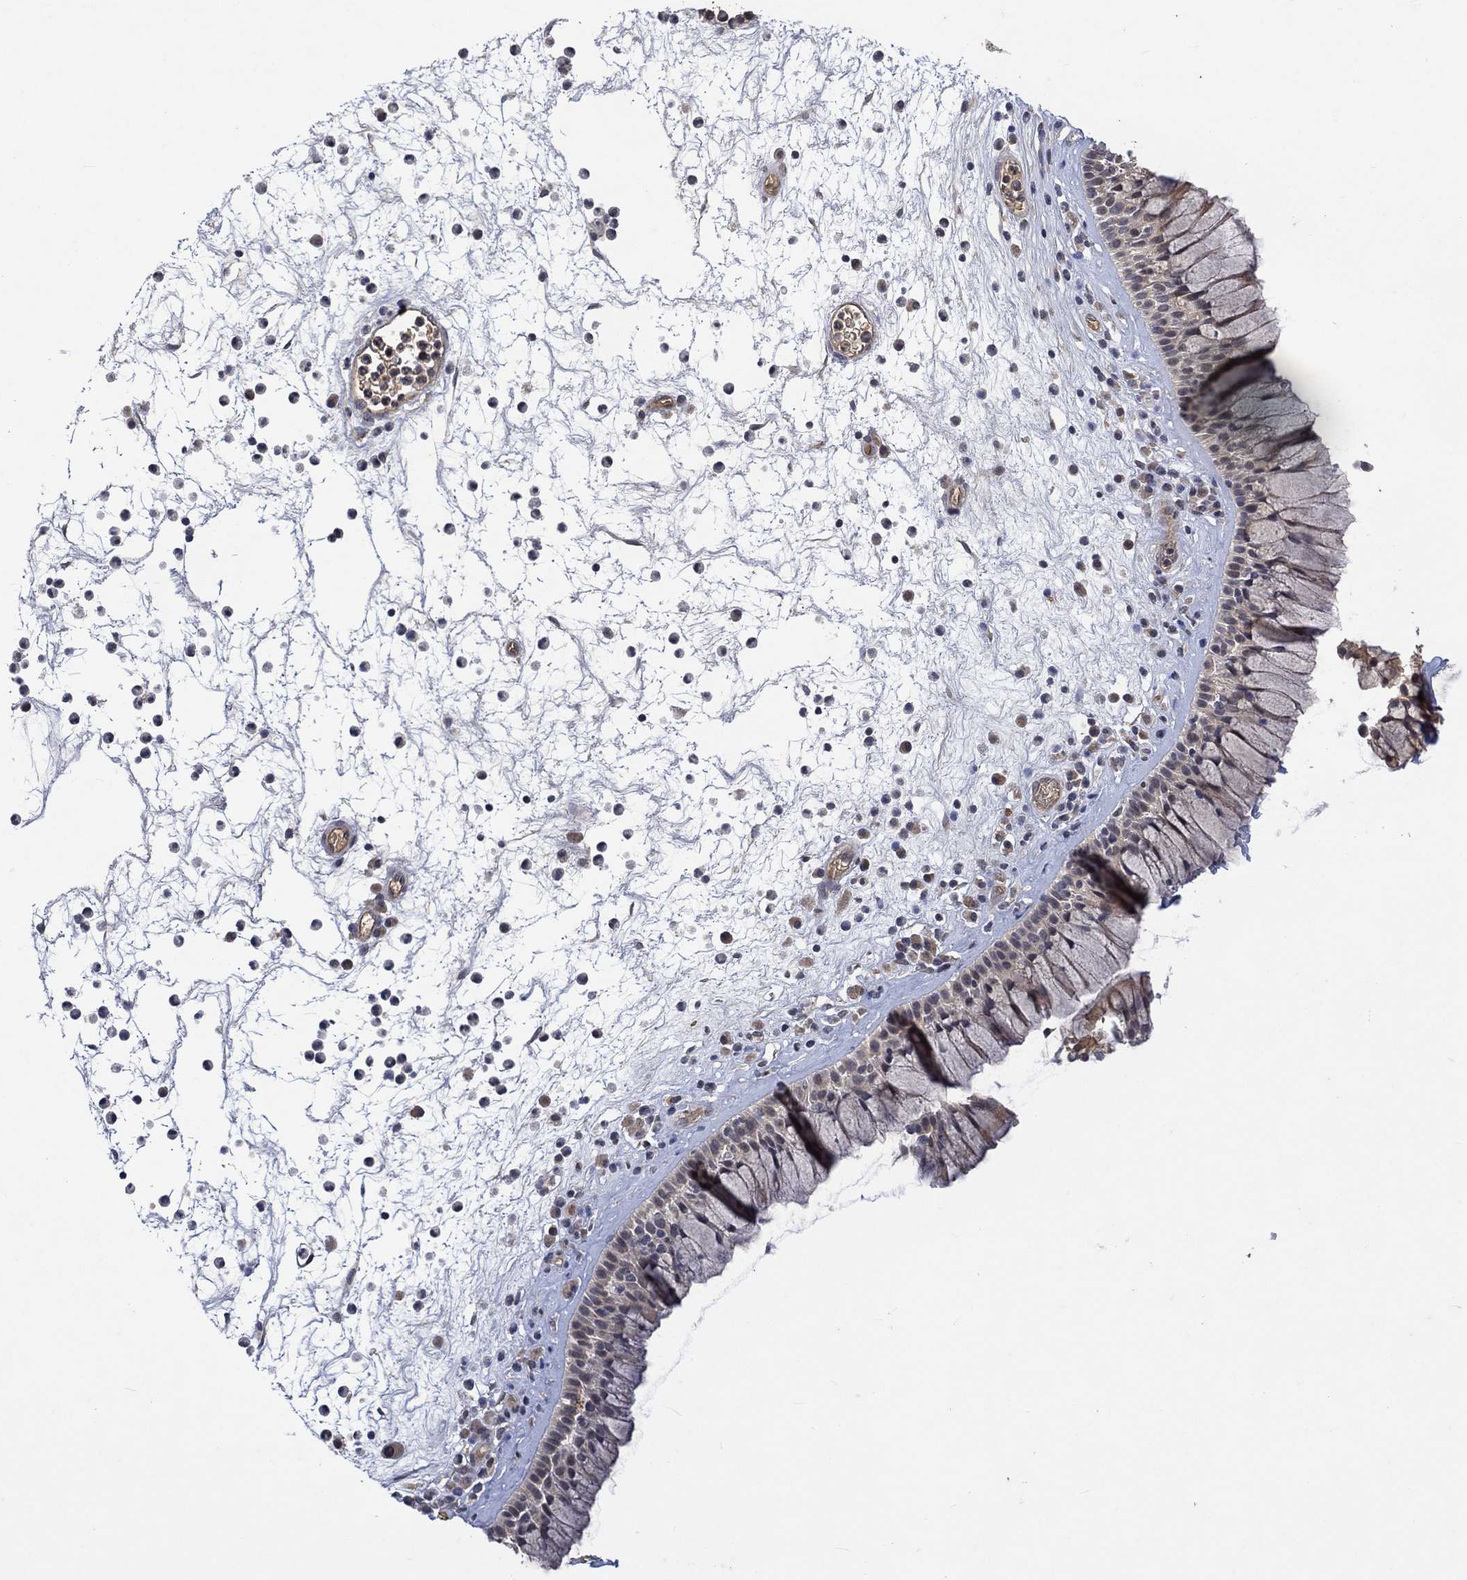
{"staining": {"intensity": "weak", "quantity": "25%-75%", "location": "cytoplasmic/membranous"}, "tissue": "nasopharynx", "cell_type": "Respiratory epithelial cells", "image_type": "normal", "snomed": [{"axis": "morphology", "description": "Normal tissue, NOS"}, {"axis": "topography", "description": "Nasopharynx"}], "caption": "A brown stain shows weak cytoplasmic/membranous expression of a protein in respiratory epithelial cells of benign human nasopharynx. (brown staining indicates protein expression, while blue staining denotes nuclei).", "gene": "GRIN2D", "patient": {"sex": "male", "age": 77}}